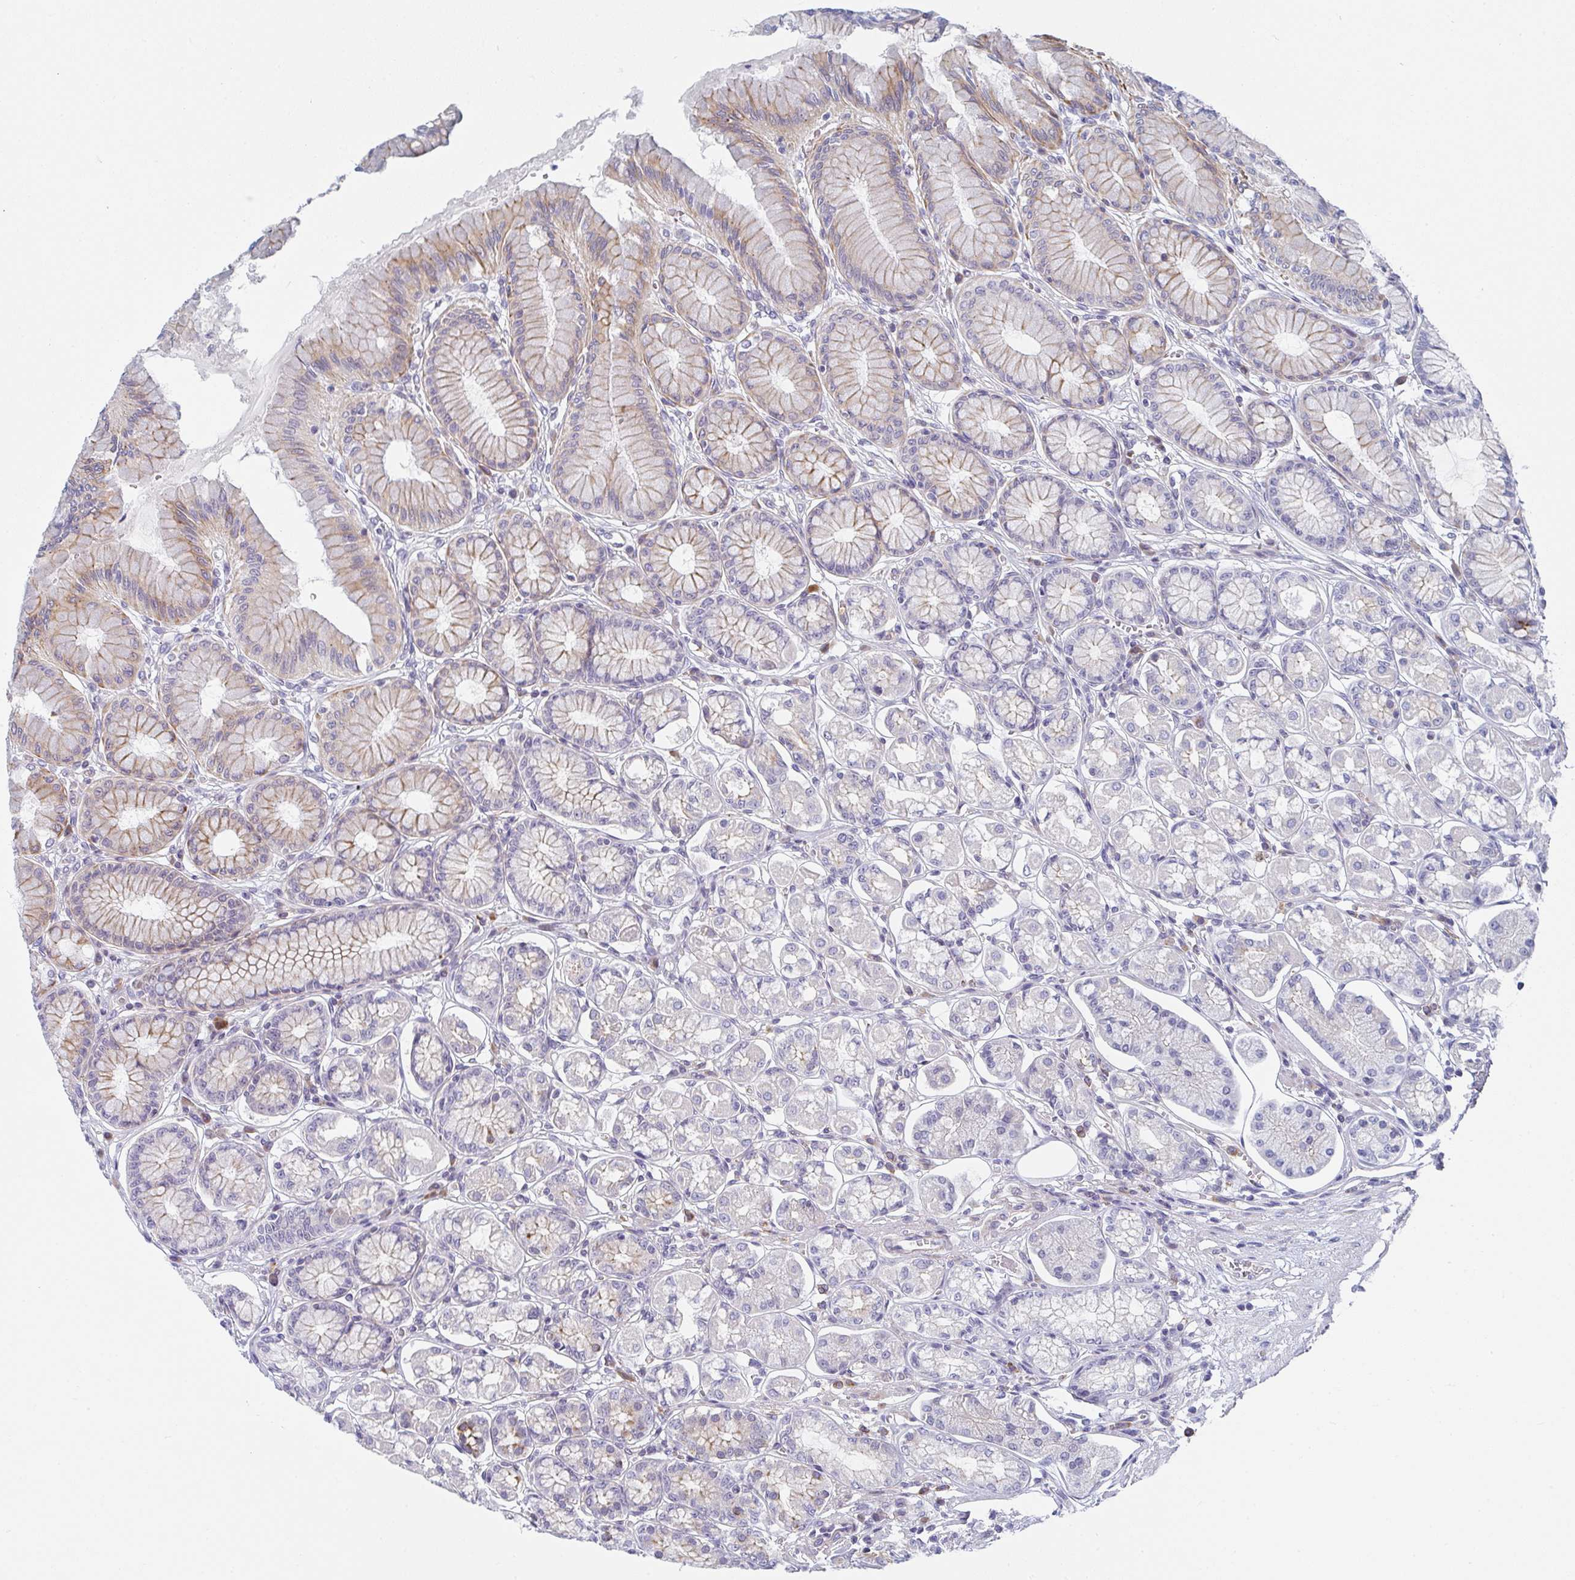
{"staining": {"intensity": "moderate", "quantity": "<25%", "location": "cytoplasmic/membranous"}, "tissue": "stomach", "cell_type": "Glandular cells", "image_type": "normal", "snomed": [{"axis": "morphology", "description": "Normal tissue, NOS"}, {"axis": "topography", "description": "Stomach"}, {"axis": "topography", "description": "Stomach, lower"}], "caption": "This image displays immunohistochemistry (IHC) staining of benign stomach, with low moderate cytoplasmic/membranous positivity in about <25% of glandular cells.", "gene": "KLHL33", "patient": {"sex": "male", "age": 76}}